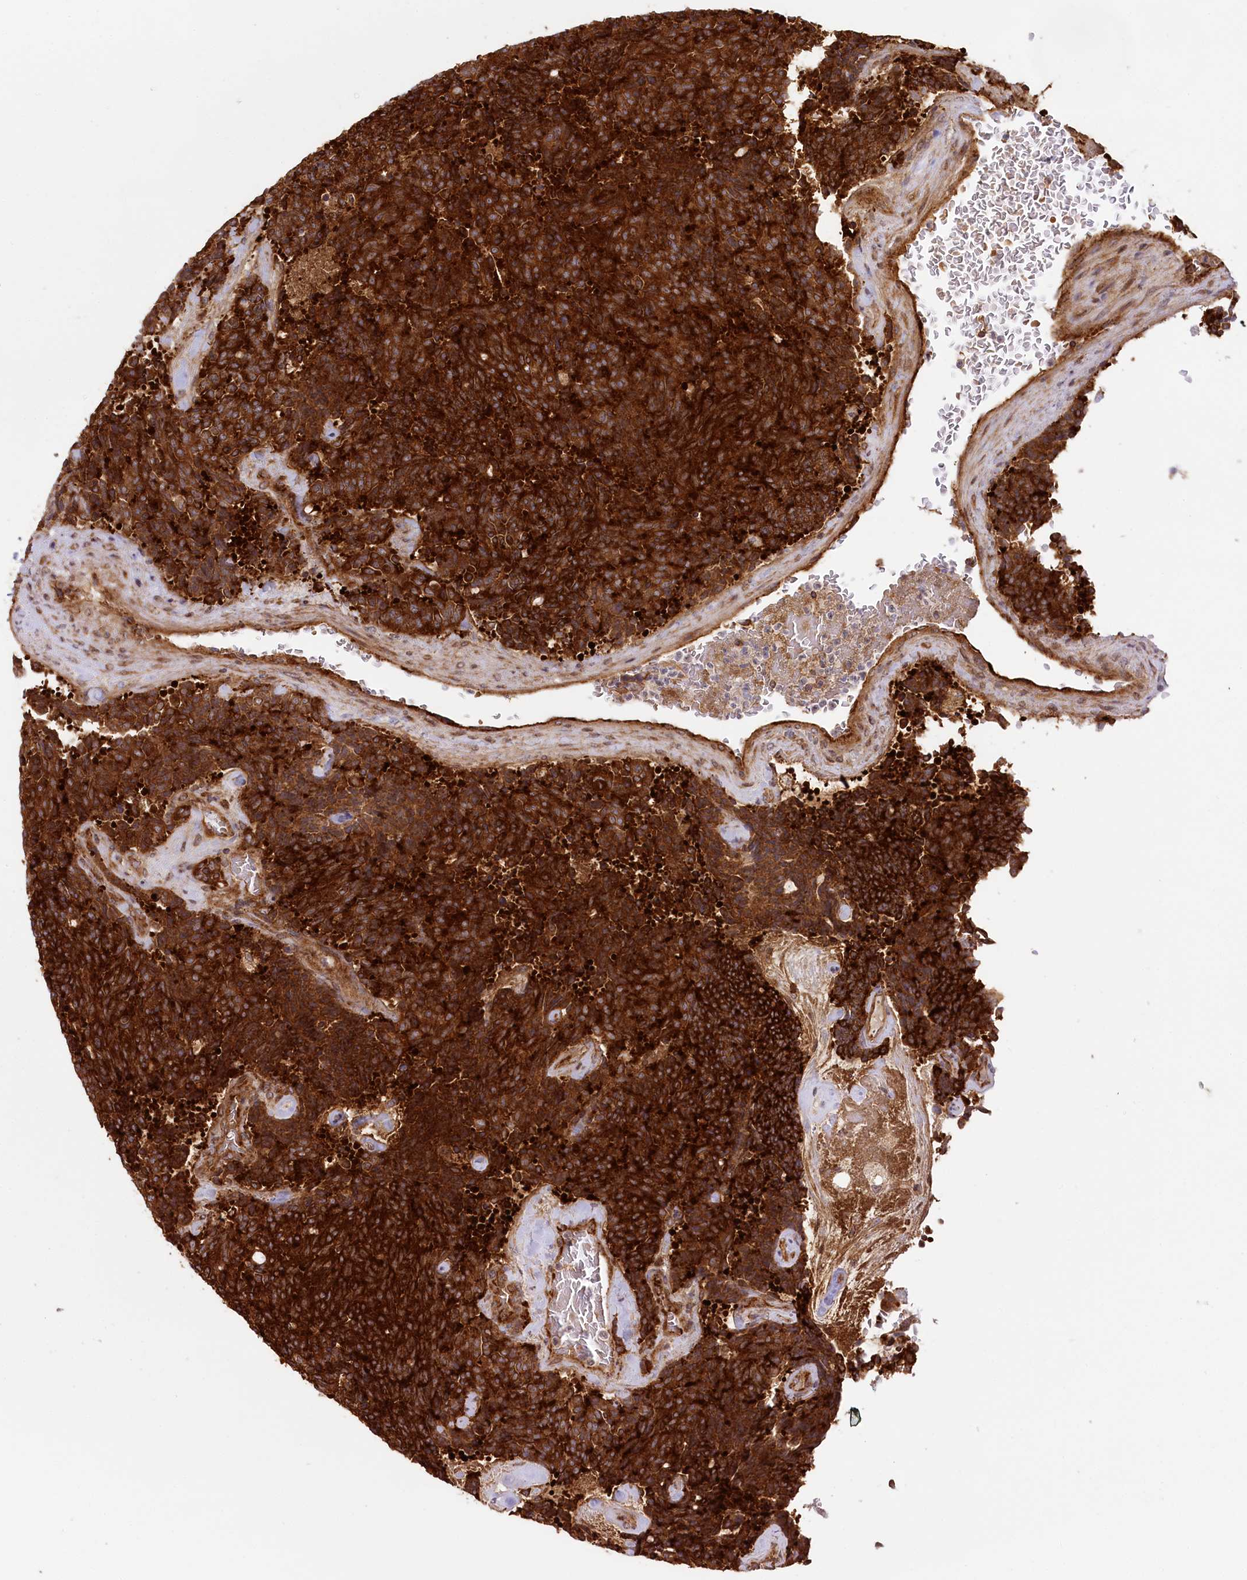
{"staining": {"intensity": "strong", "quantity": ">75%", "location": "cytoplasmic/membranous"}, "tissue": "carcinoid", "cell_type": "Tumor cells", "image_type": "cancer", "snomed": [{"axis": "morphology", "description": "Carcinoid, malignant, NOS"}, {"axis": "topography", "description": "Pancreas"}], "caption": "A brown stain labels strong cytoplasmic/membranous staining of a protein in human carcinoid (malignant) tumor cells.", "gene": "CCDC91", "patient": {"sex": "female", "age": 54}}